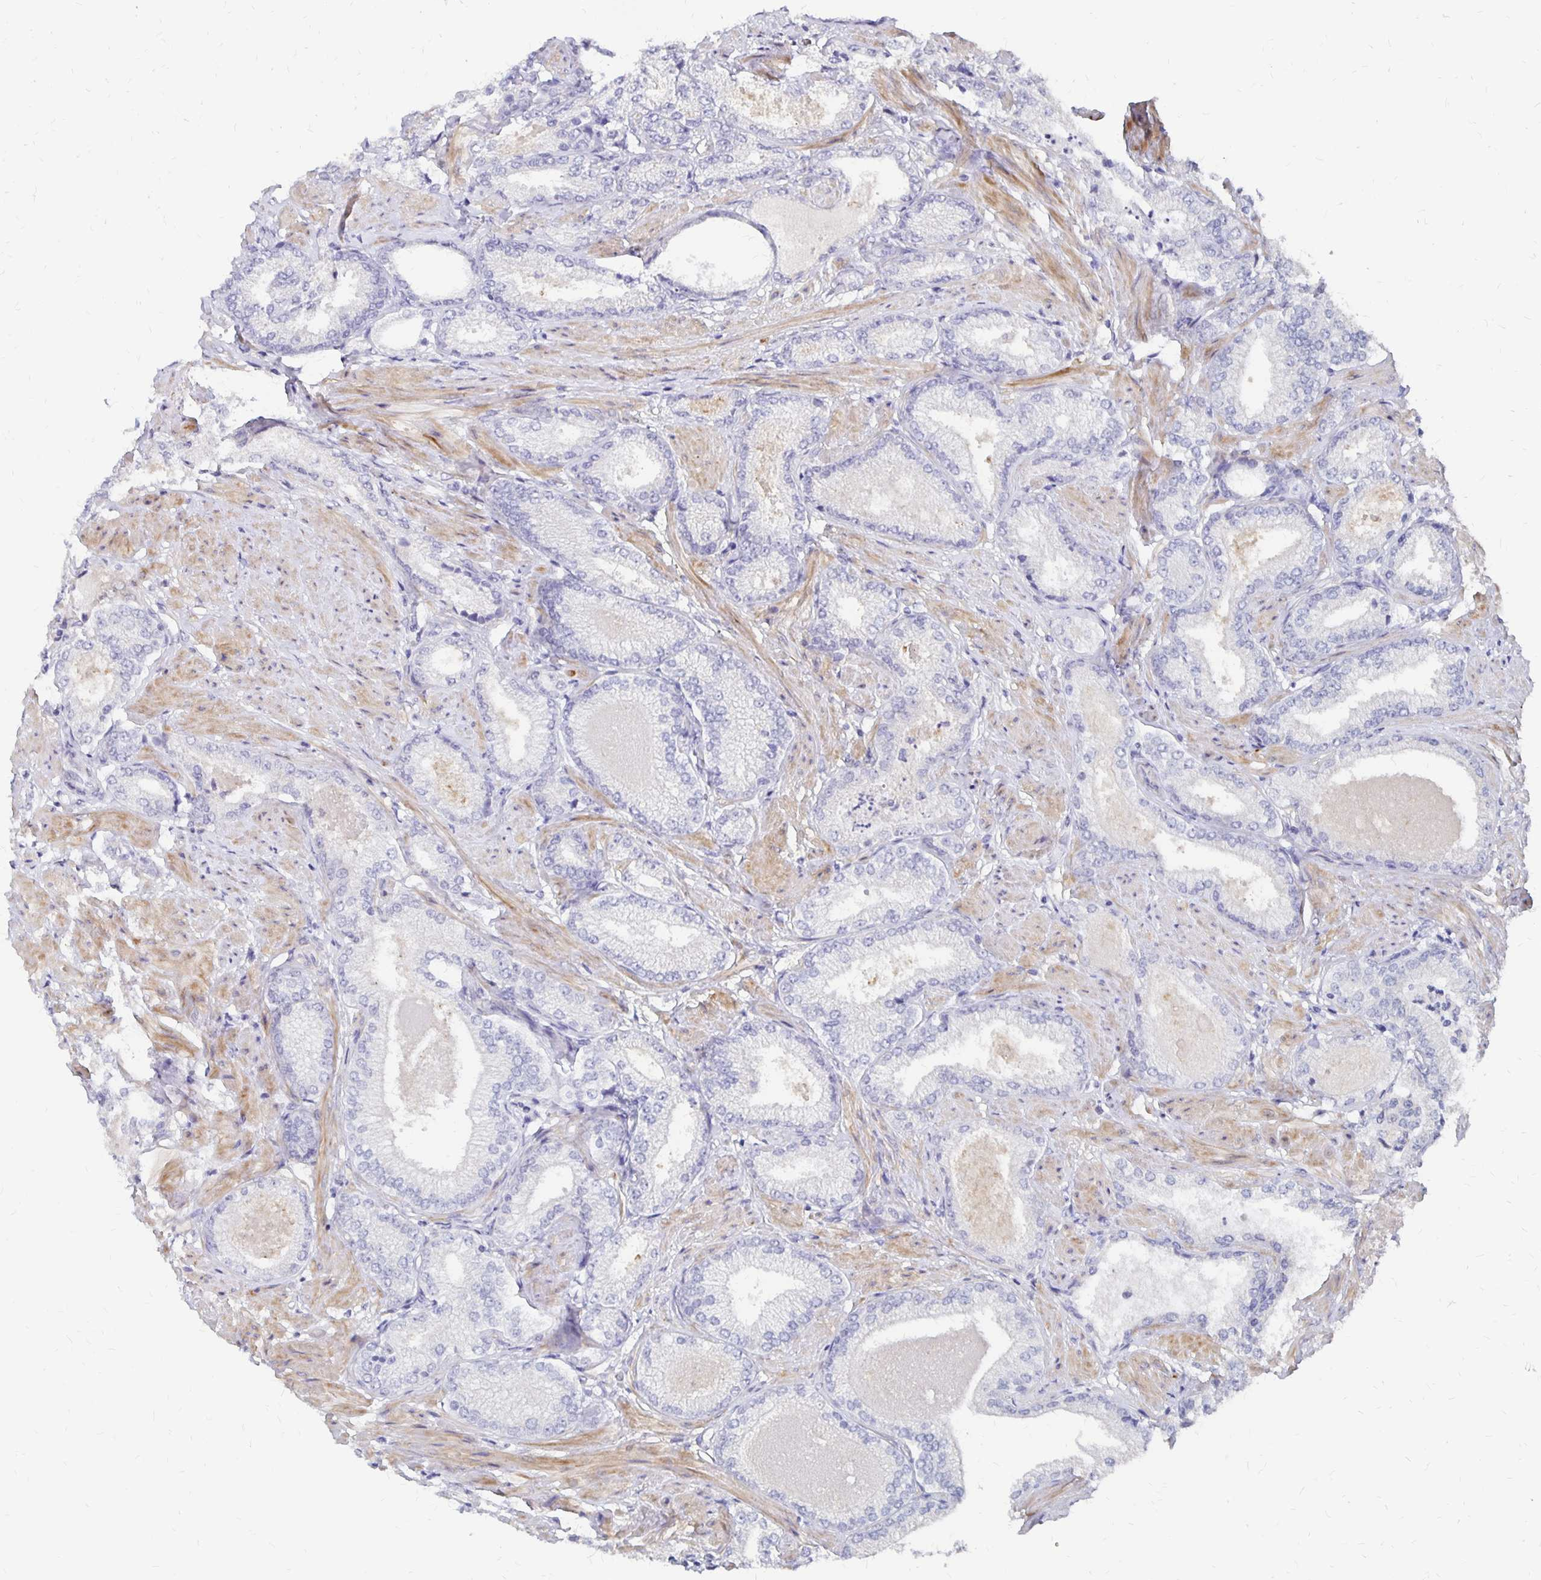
{"staining": {"intensity": "negative", "quantity": "none", "location": "none"}, "tissue": "prostate cancer", "cell_type": "Tumor cells", "image_type": "cancer", "snomed": [{"axis": "morphology", "description": "Adenocarcinoma, High grade"}, {"axis": "topography", "description": "Prostate and seminal vesicle, NOS"}], "caption": "Immunohistochemical staining of prostate cancer (adenocarcinoma (high-grade)) displays no significant positivity in tumor cells. Nuclei are stained in blue.", "gene": "ATOSB", "patient": {"sex": "male", "age": 61}}